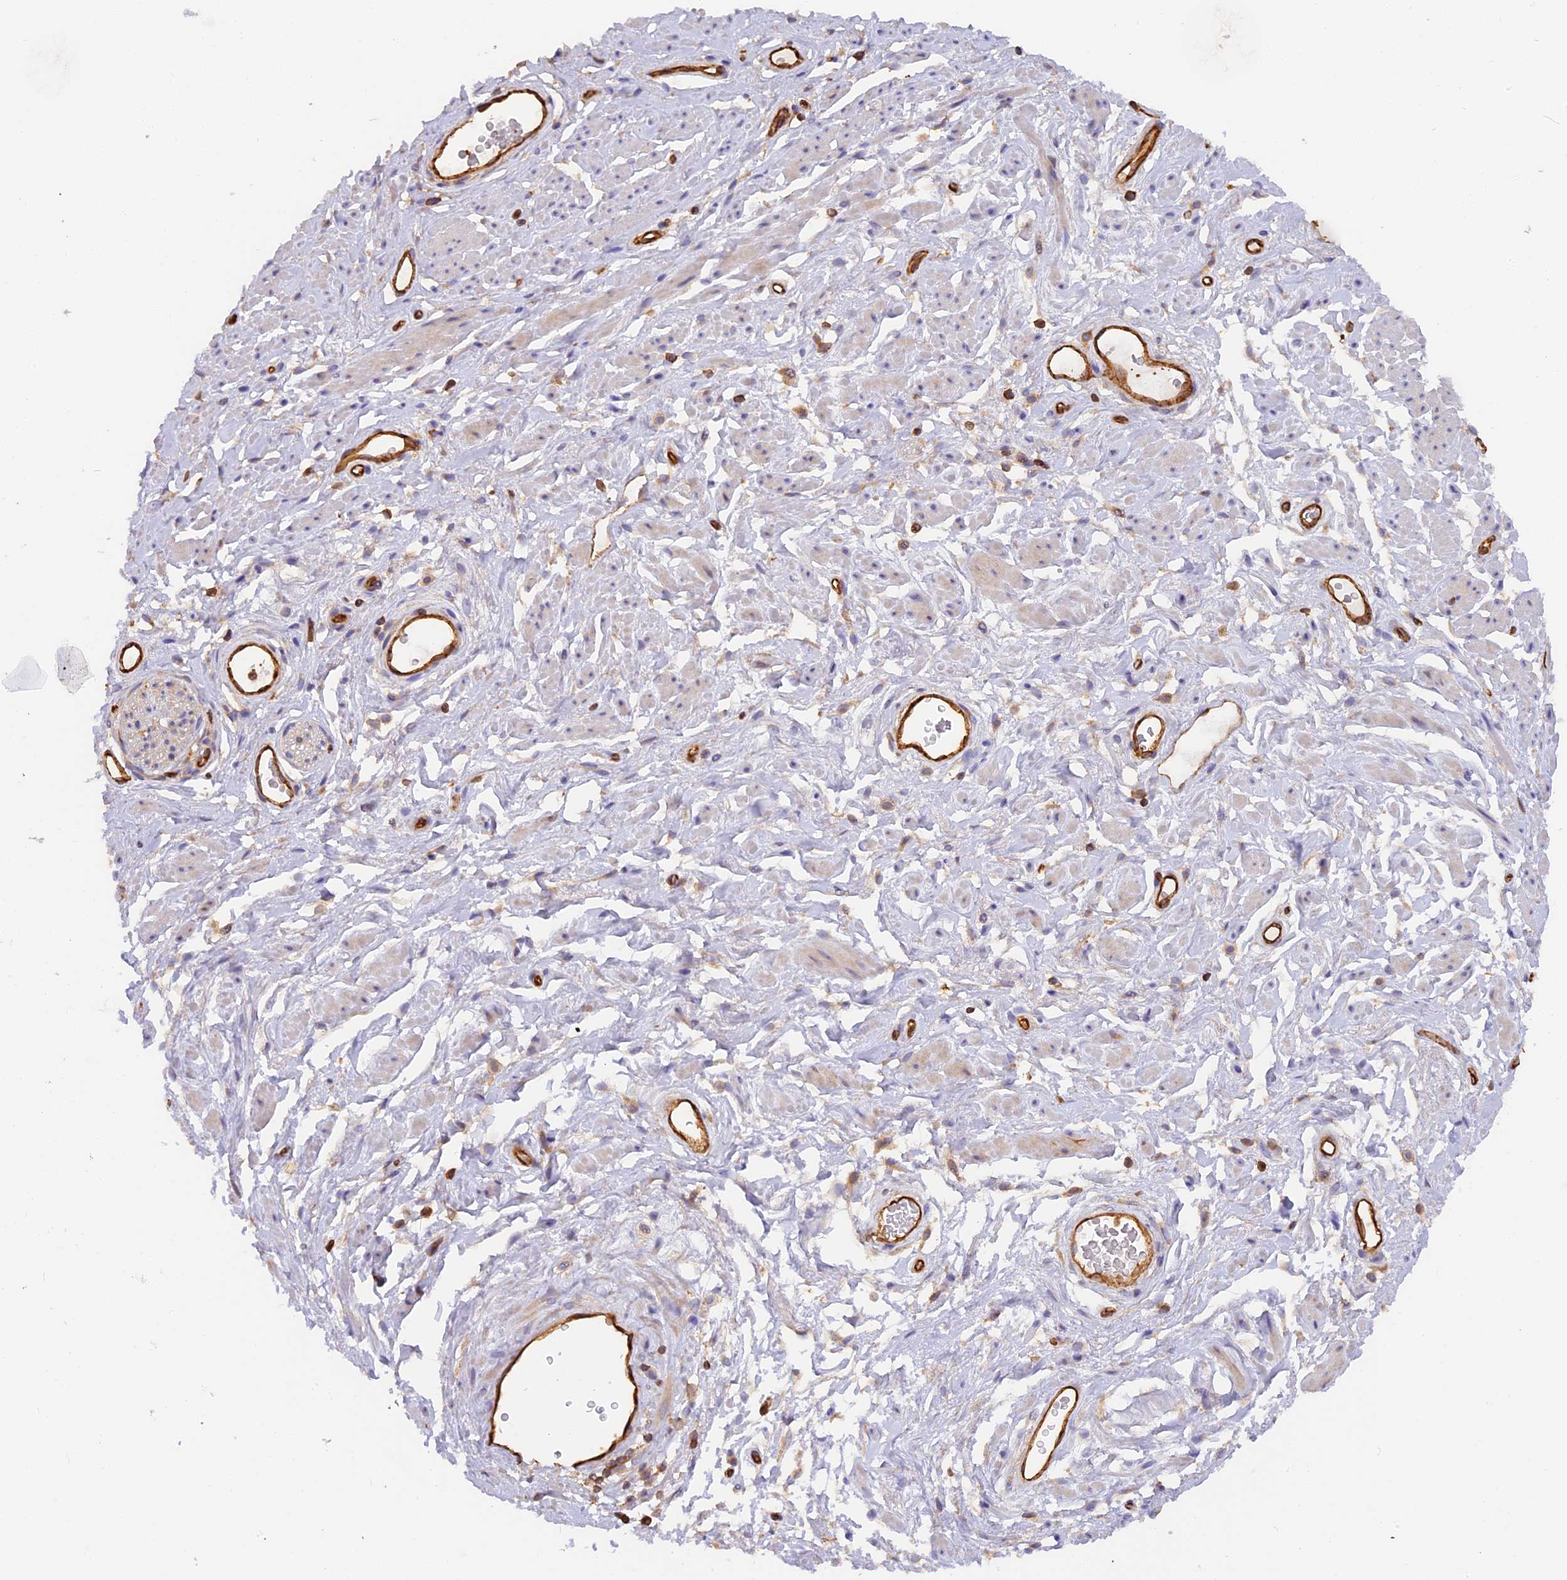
{"staining": {"intensity": "negative", "quantity": "none", "location": "none"}, "tissue": "adipose tissue", "cell_type": "Adipocytes", "image_type": "normal", "snomed": [{"axis": "morphology", "description": "Normal tissue, NOS"}, {"axis": "morphology", "description": "Adenocarcinoma, NOS"}, {"axis": "topography", "description": "Rectum"}, {"axis": "topography", "description": "Vagina"}, {"axis": "topography", "description": "Peripheral nerve tissue"}], "caption": "The micrograph demonstrates no staining of adipocytes in normal adipose tissue. (IHC, brightfield microscopy, high magnification).", "gene": "VPS18", "patient": {"sex": "female", "age": 71}}